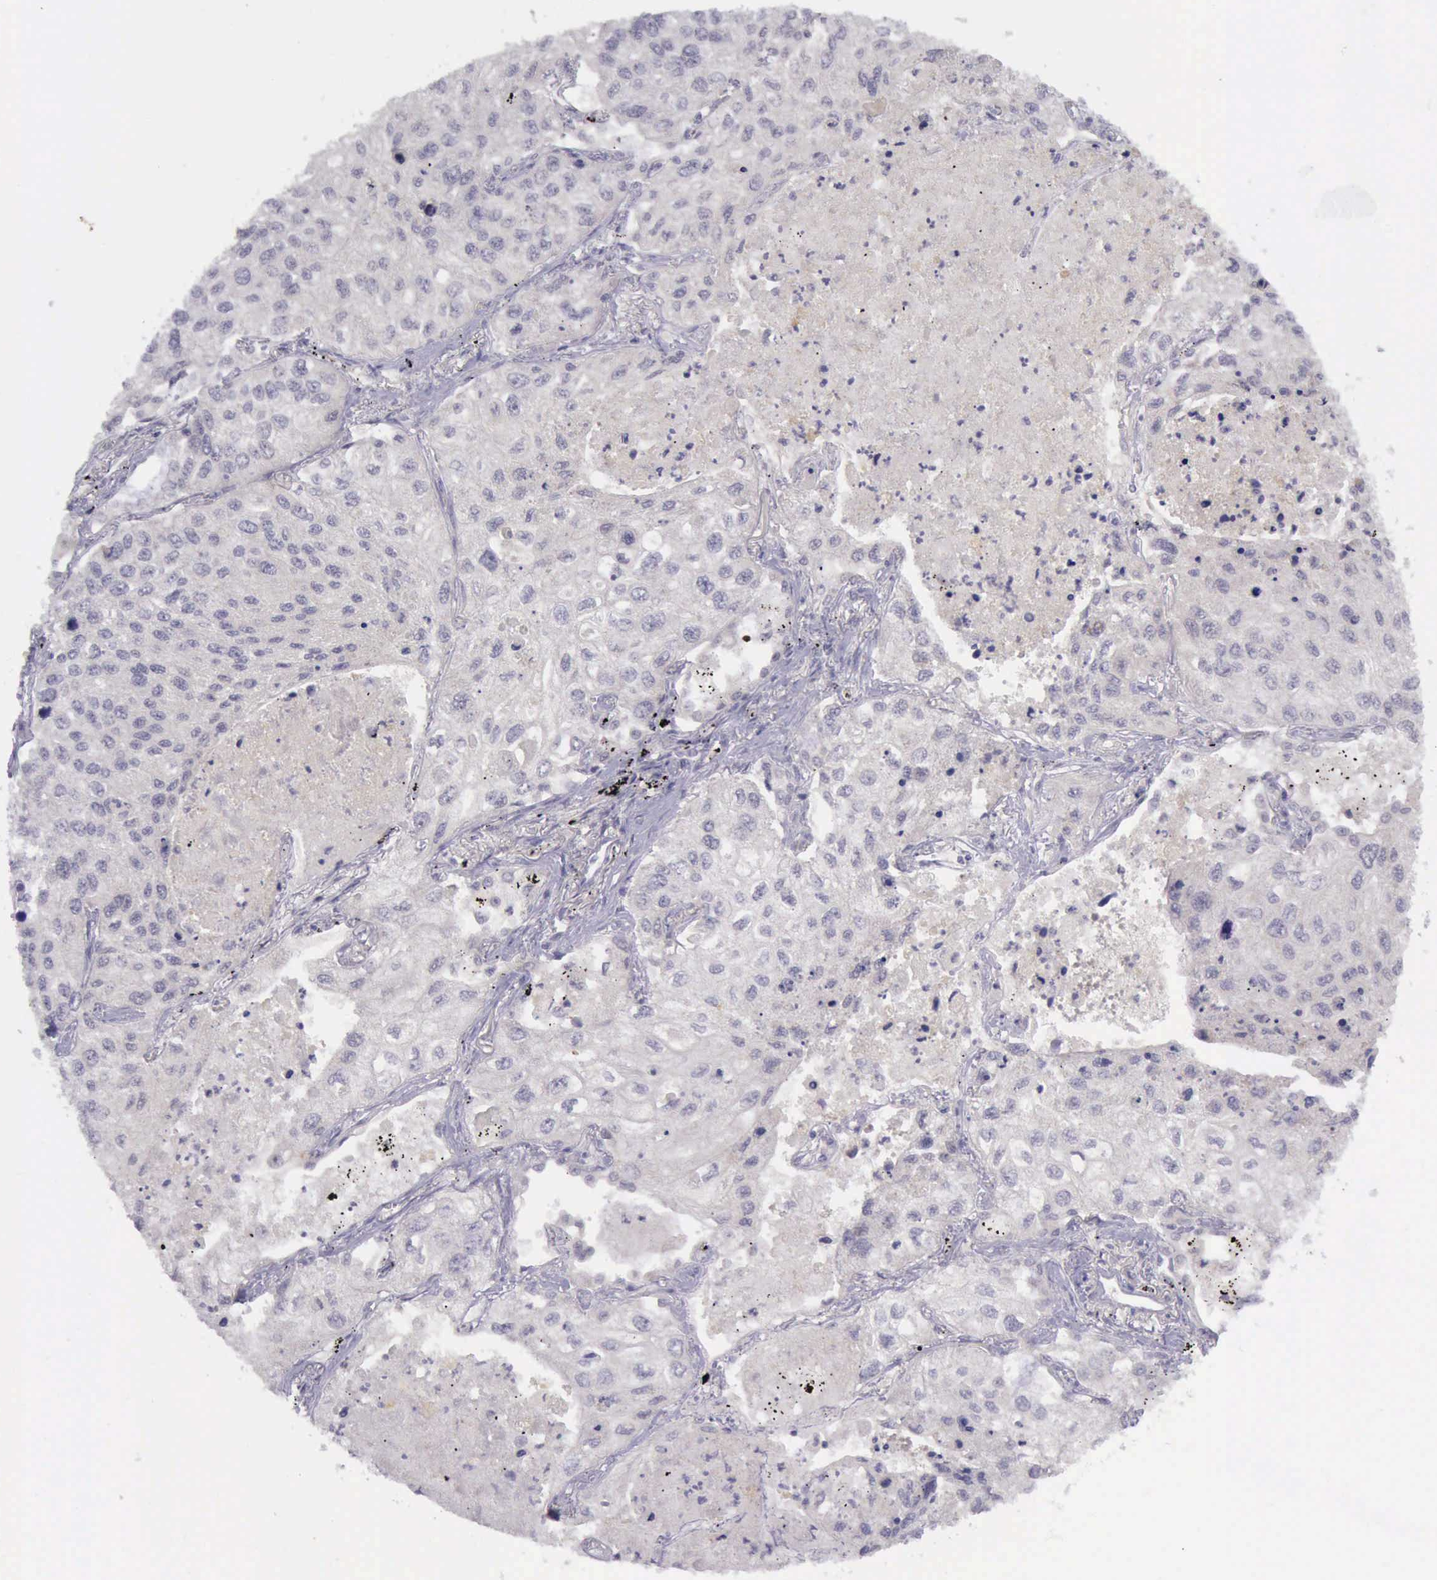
{"staining": {"intensity": "negative", "quantity": "none", "location": "none"}, "tissue": "lung cancer", "cell_type": "Tumor cells", "image_type": "cancer", "snomed": [{"axis": "morphology", "description": "Squamous cell carcinoma, NOS"}, {"axis": "topography", "description": "Lung"}], "caption": "Immunohistochemistry photomicrograph of human lung squamous cell carcinoma stained for a protein (brown), which reveals no staining in tumor cells.", "gene": "ARNT2", "patient": {"sex": "male", "age": 75}}